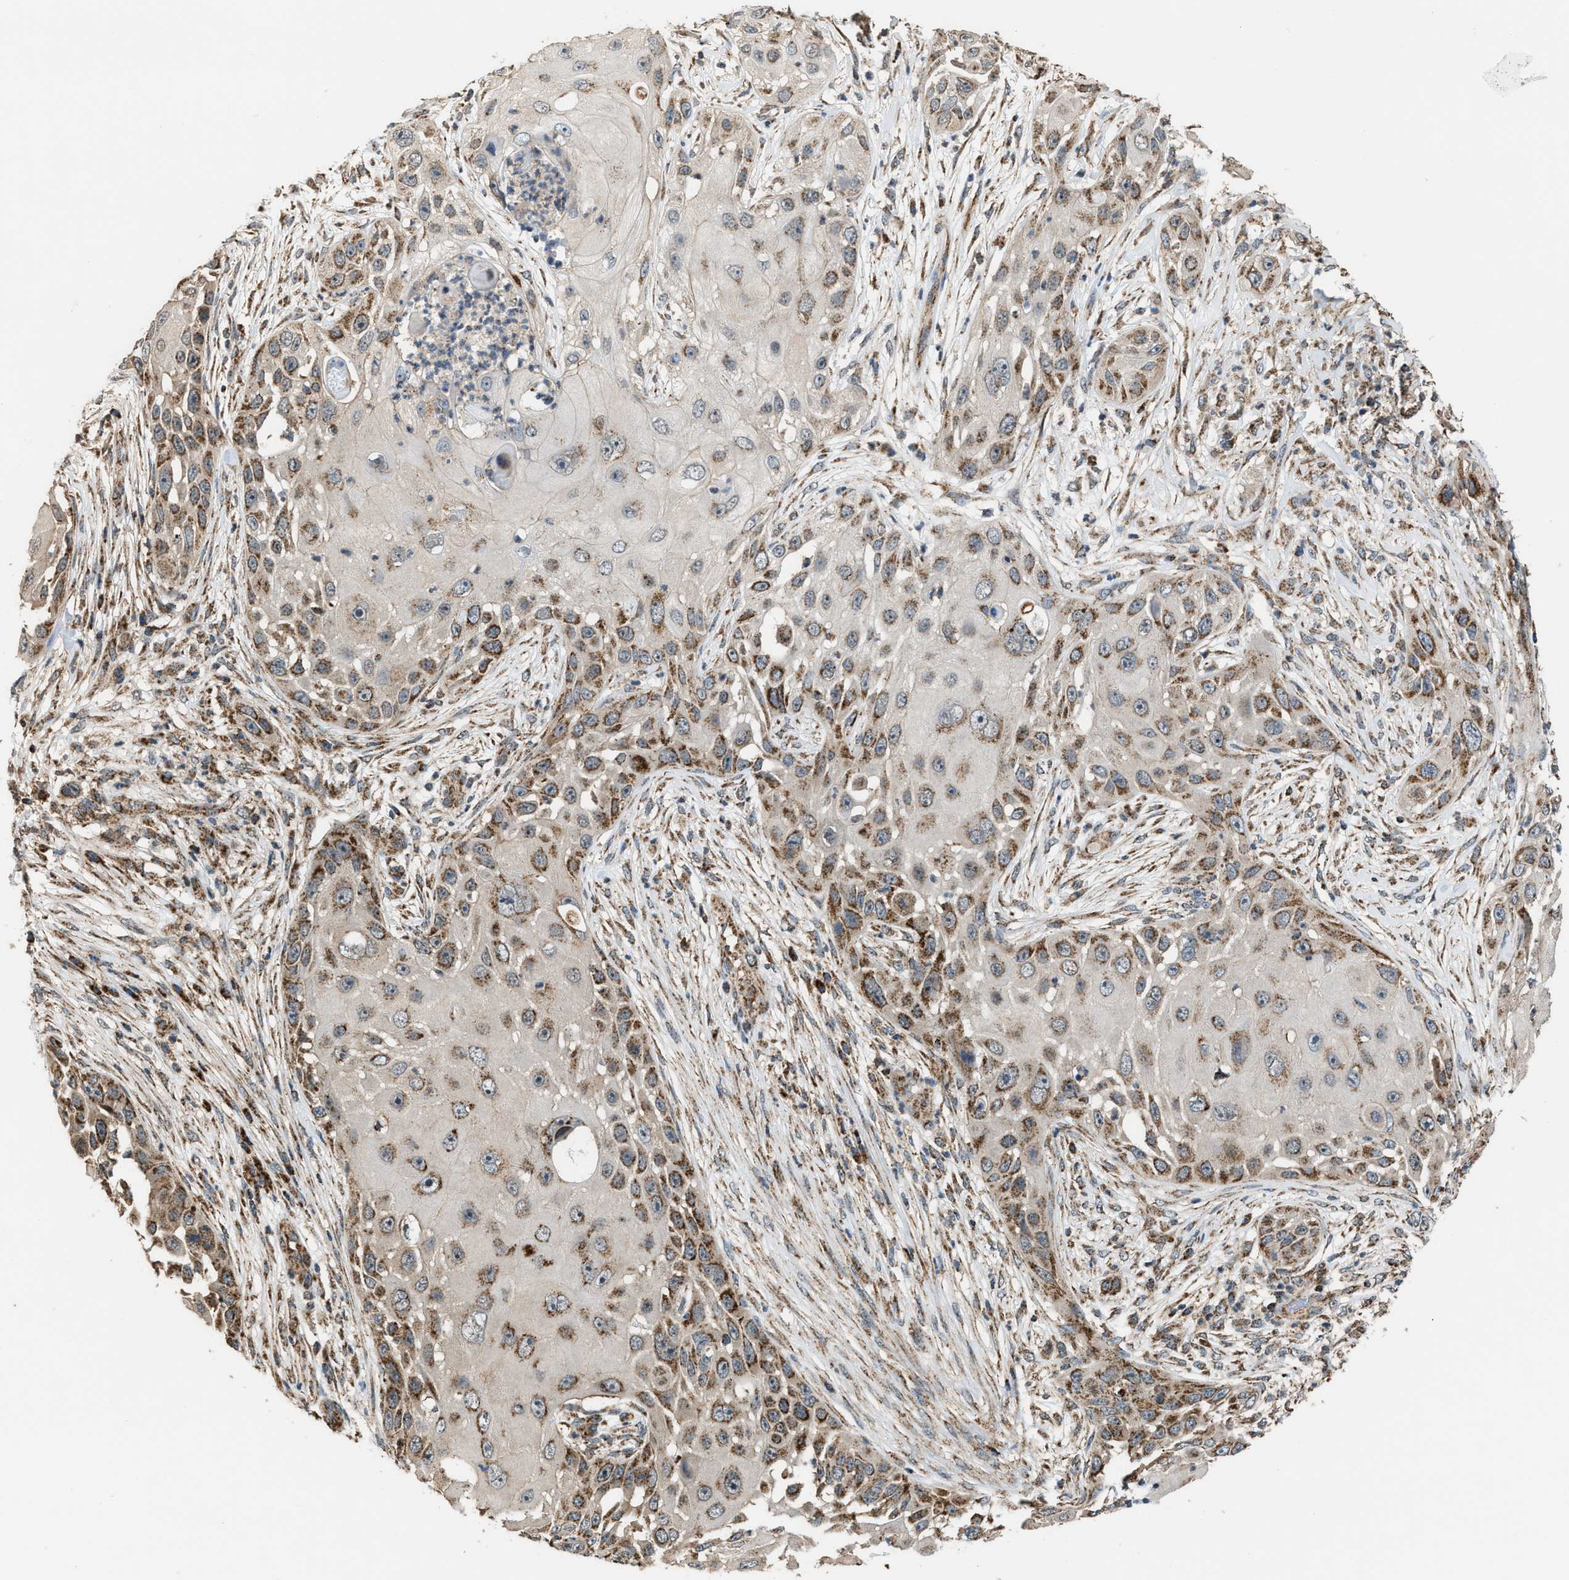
{"staining": {"intensity": "moderate", "quantity": ">75%", "location": "cytoplasmic/membranous"}, "tissue": "skin cancer", "cell_type": "Tumor cells", "image_type": "cancer", "snomed": [{"axis": "morphology", "description": "Squamous cell carcinoma, NOS"}, {"axis": "topography", "description": "Skin"}], "caption": "Immunohistochemical staining of human skin cancer (squamous cell carcinoma) demonstrates moderate cytoplasmic/membranous protein expression in approximately >75% of tumor cells.", "gene": "SGSM2", "patient": {"sex": "female", "age": 44}}